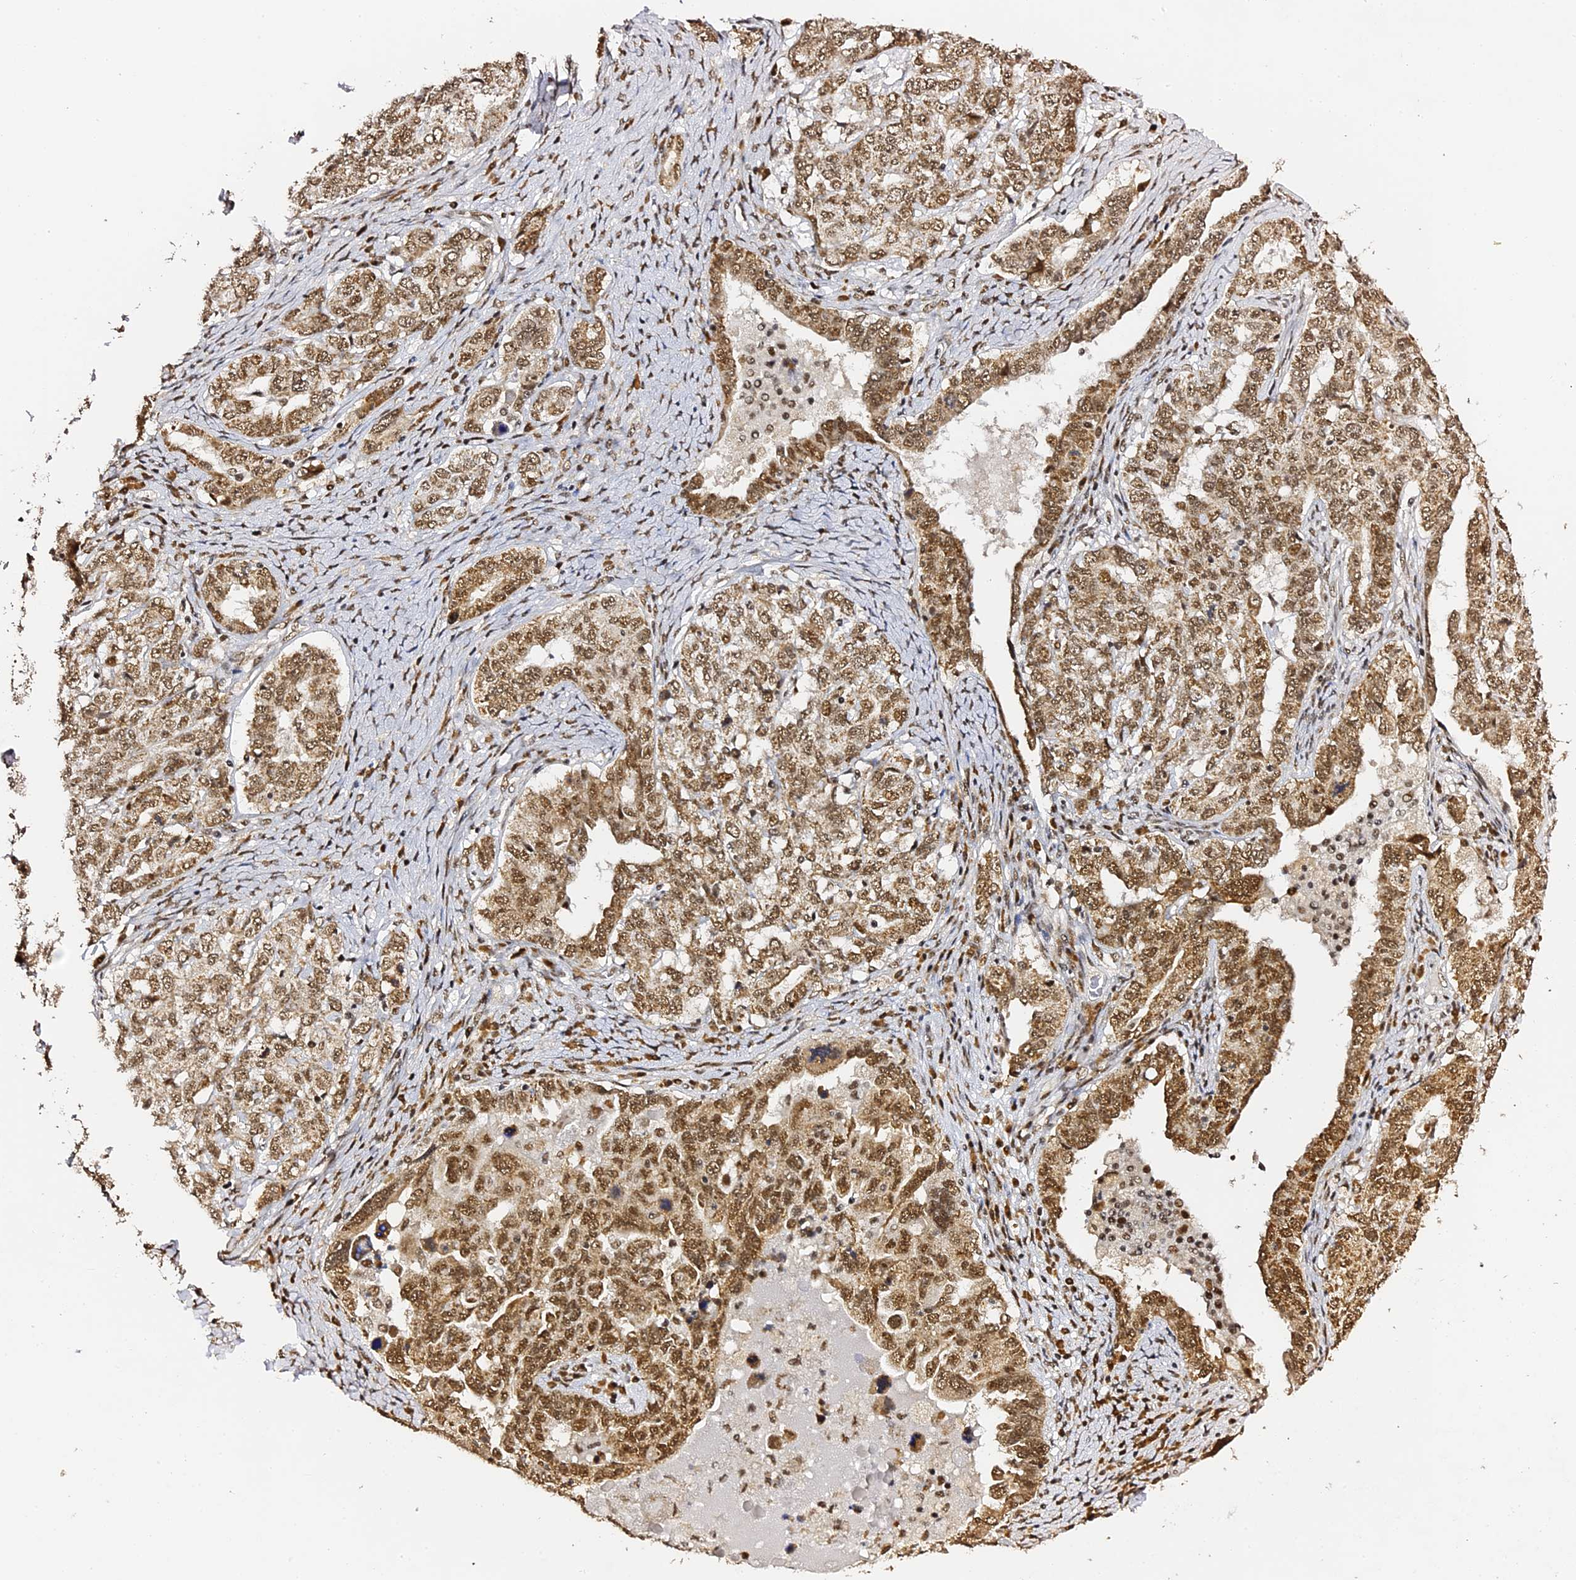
{"staining": {"intensity": "moderate", "quantity": ">75%", "location": "cytoplasmic/membranous,nuclear"}, "tissue": "ovarian cancer", "cell_type": "Tumor cells", "image_type": "cancer", "snomed": [{"axis": "morphology", "description": "Carcinoma, endometroid"}, {"axis": "topography", "description": "Ovary"}], "caption": "Tumor cells reveal medium levels of moderate cytoplasmic/membranous and nuclear staining in approximately >75% of cells in human ovarian cancer.", "gene": "MCRS1", "patient": {"sex": "female", "age": 62}}